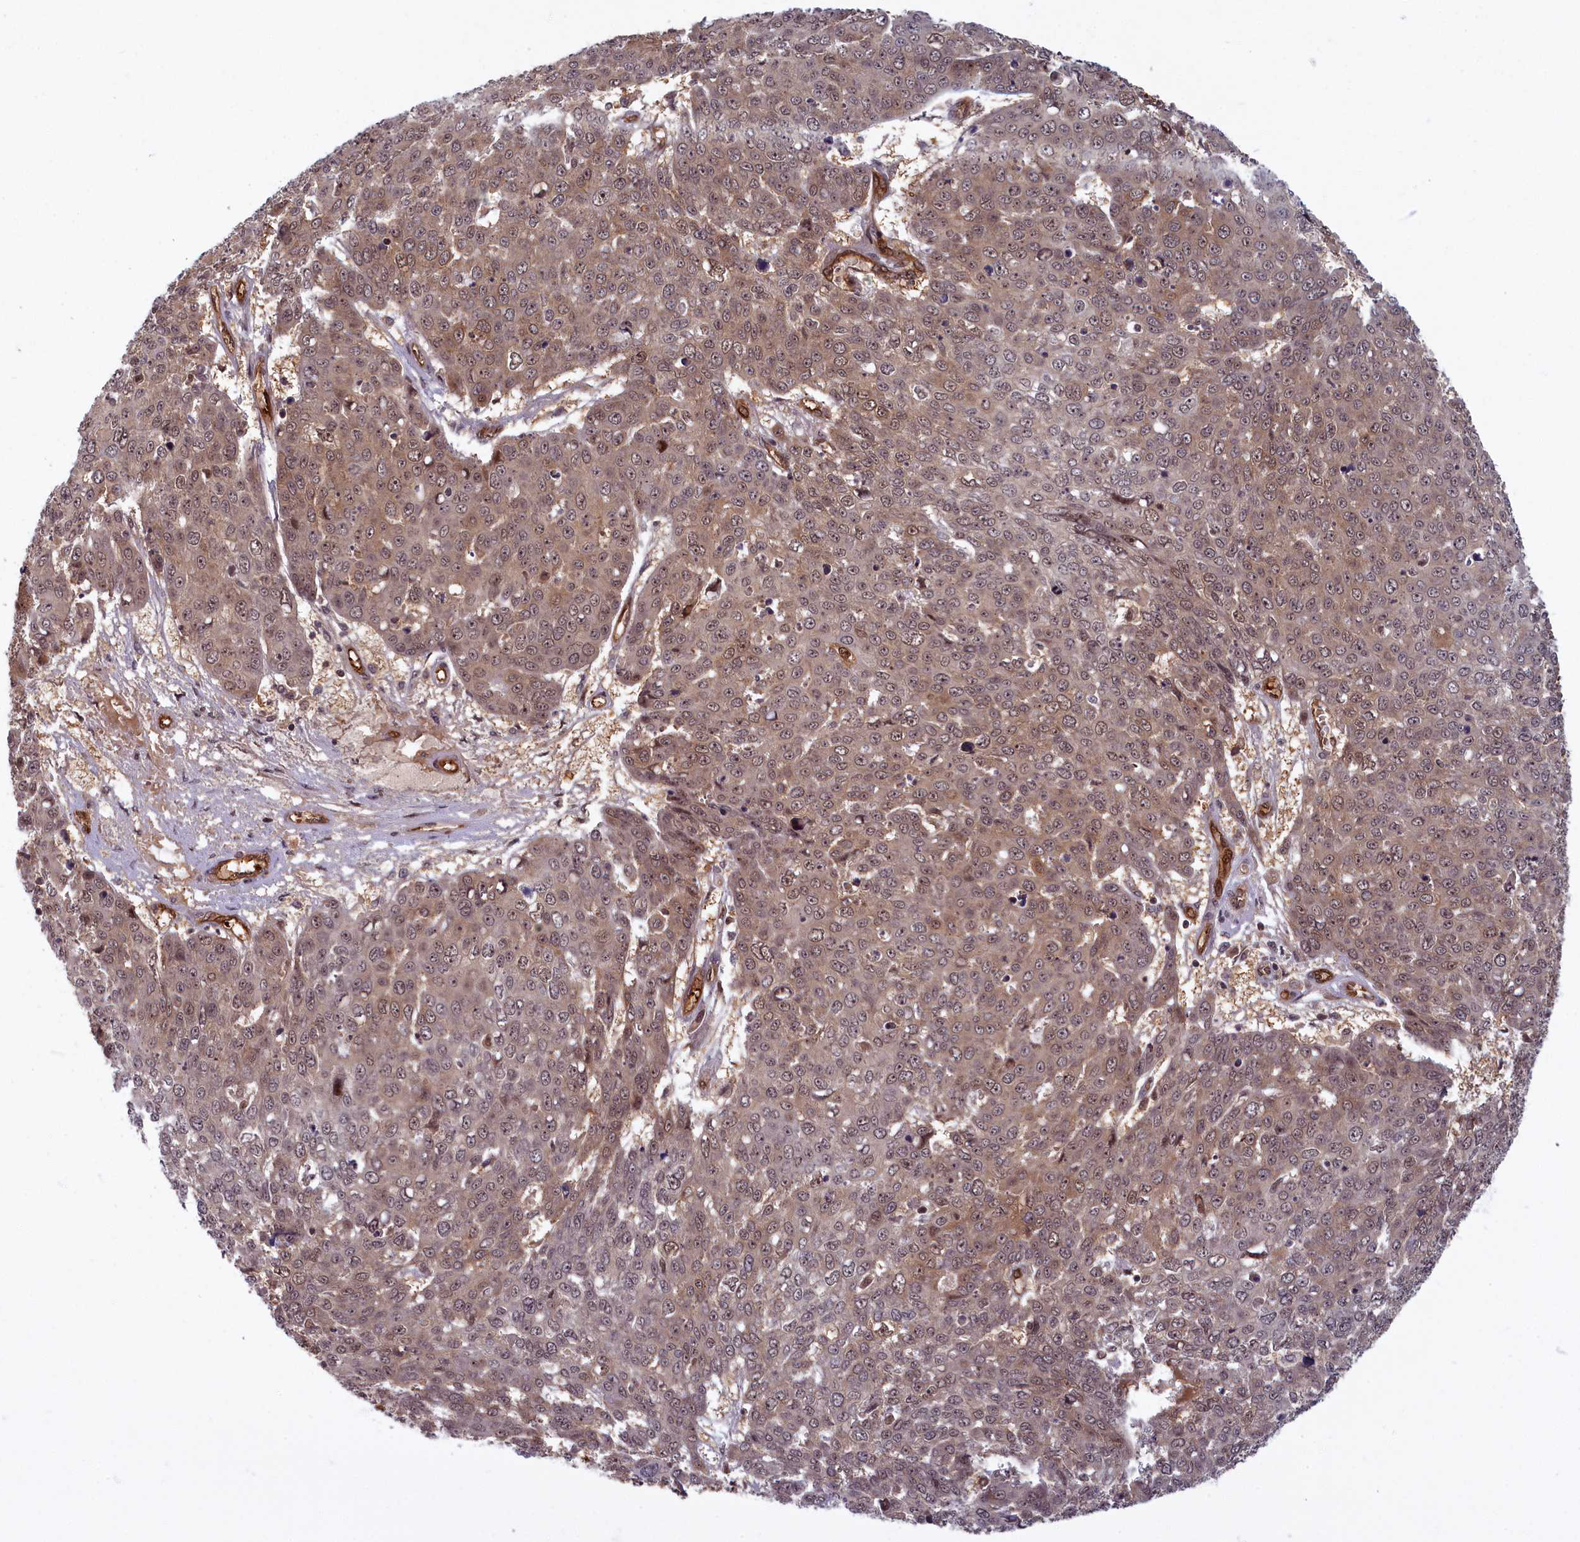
{"staining": {"intensity": "weak", "quantity": ">75%", "location": "cytoplasmic/membranous,nuclear"}, "tissue": "skin cancer", "cell_type": "Tumor cells", "image_type": "cancer", "snomed": [{"axis": "morphology", "description": "Normal tissue, NOS"}, {"axis": "morphology", "description": "Squamous cell carcinoma, NOS"}, {"axis": "topography", "description": "Skin"}], "caption": "A histopathology image of squamous cell carcinoma (skin) stained for a protein exhibits weak cytoplasmic/membranous and nuclear brown staining in tumor cells.", "gene": "SNRK", "patient": {"sex": "male", "age": 72}}